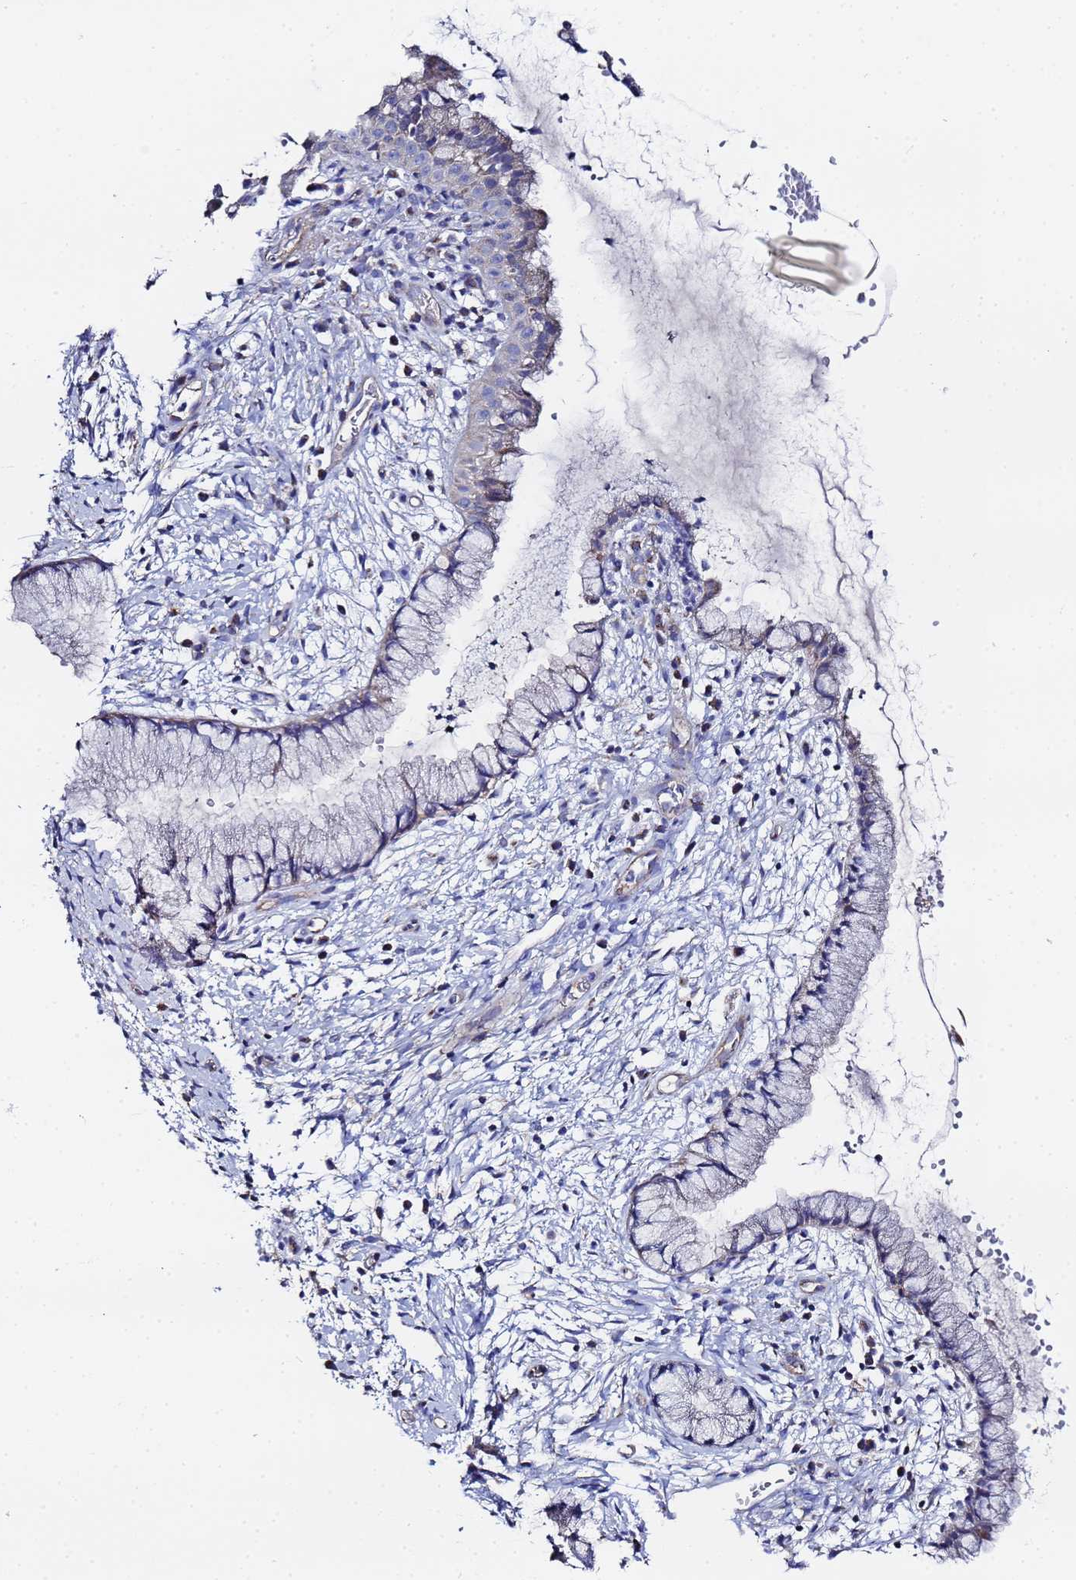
{"staining": {"intensity": "weak", "quantity": "25%-75%", "location": "cytoplasmic/membranous"}, "tissue": "cervix", "cell_type": "Glandular cells", "image_type": "normal", "snomed": [{"axis": "morphology", "description": "Normal tissue, NOS"}, {"axis": "topography", "description": "Cervix"}], "caption": "Human cervix stained for a protein (brown) demonstrates weak cytoplasmic/membranous positive staining in approximately 25%-75% of glandular cells.", "gene": "FAHD2A", "patient": {"sex": "female", "age": 42}}